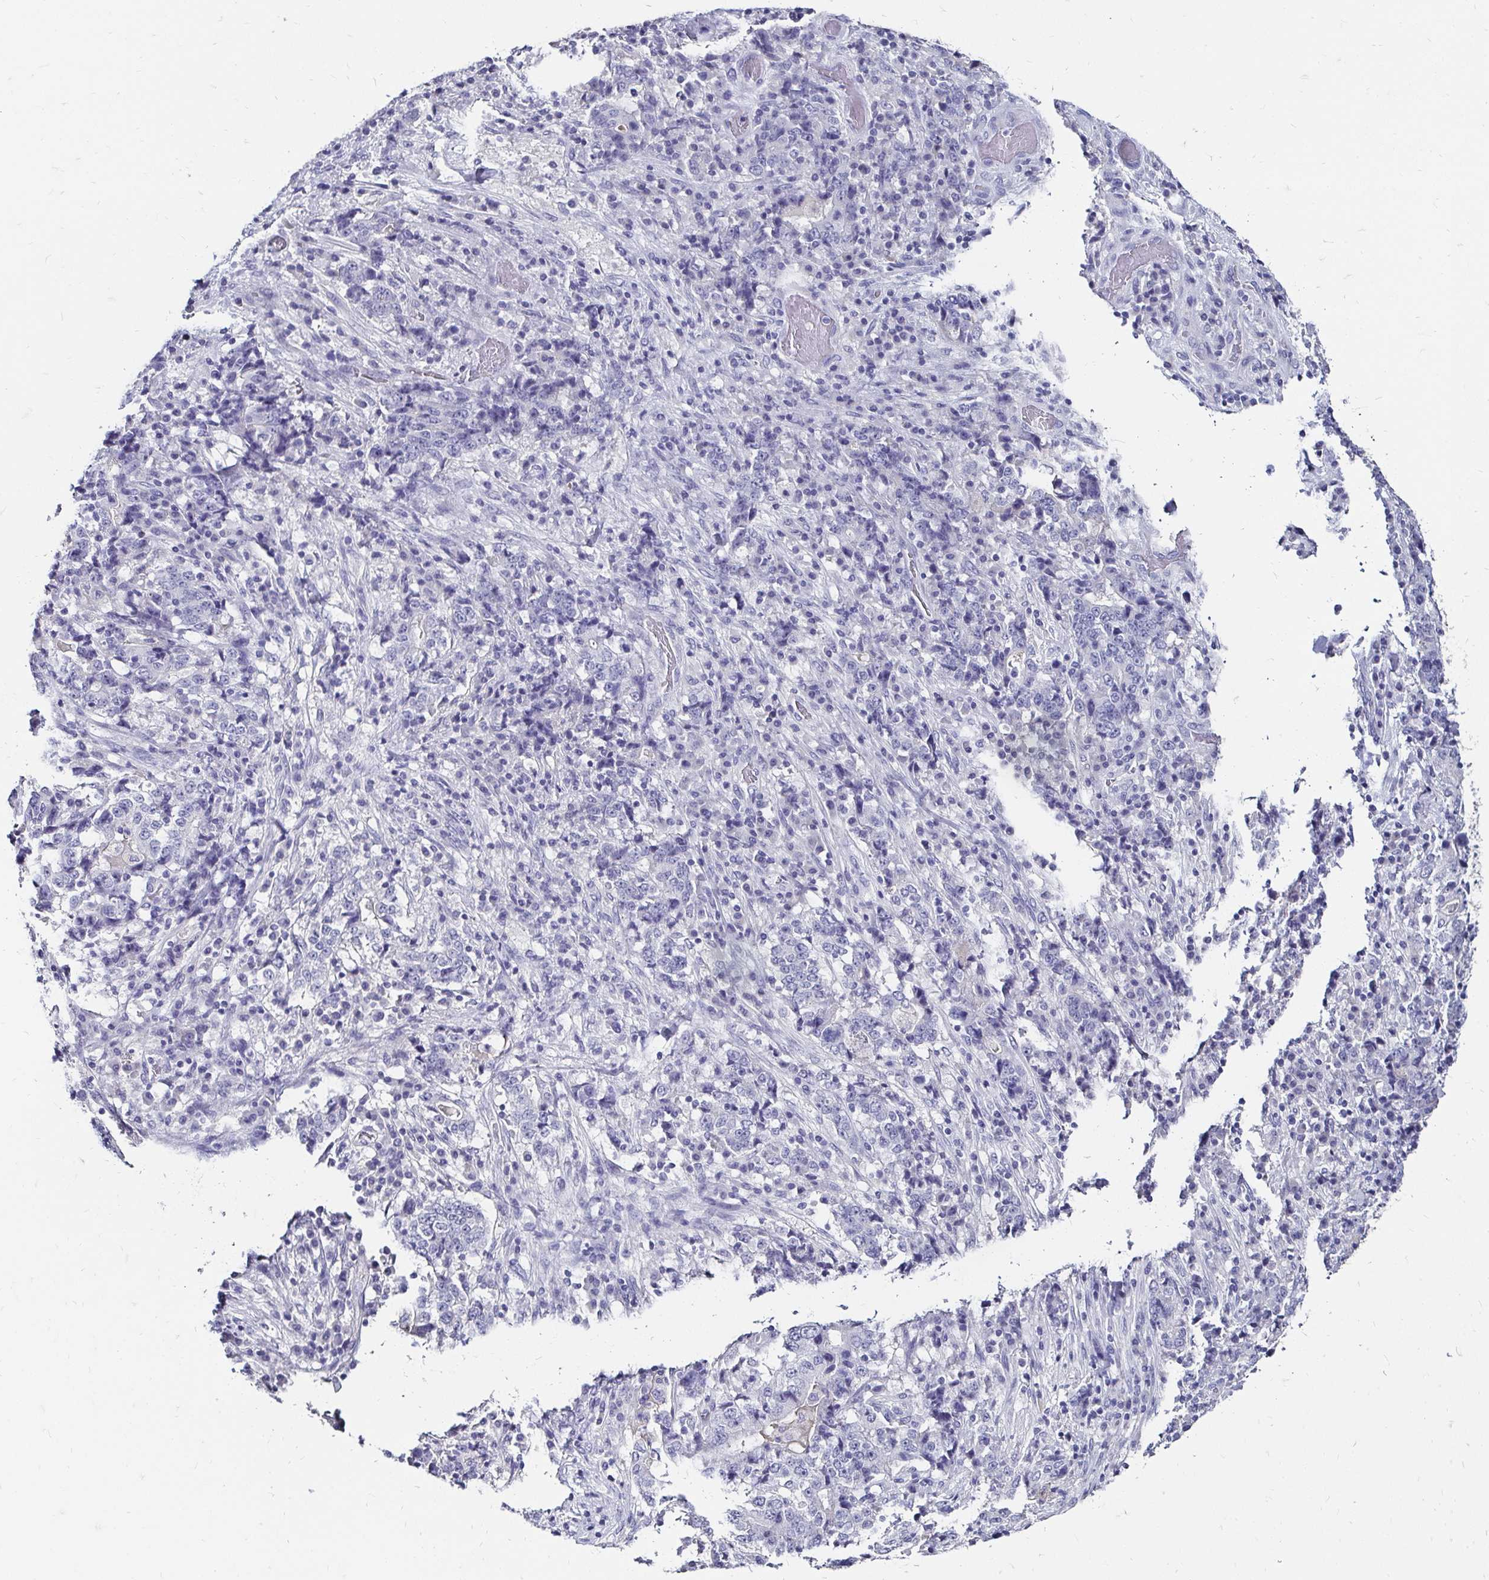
{"staining": {"intensity": "negative", "quantity": "none", "location": "none"}, "tissue": "stomach cancer", "cell_type": "Tumor cells", "image_type": "cancer", "snomed": [{"axis": "morphology", "description": "Normal tissue, NOS"}, {"axis": "morphology", "description": "Adenocarcinoma, NOS"}, {"axis": "topography", "description": "Stomach, upper"}, {"axis": "topography", "description": "Stomach"}], "caption": "A histopathology image of human stomach adenocarcinoma is negative for staining in tumor cells.", "gene": "SCG3", "patient": {"sex": "male", "age": 59}}